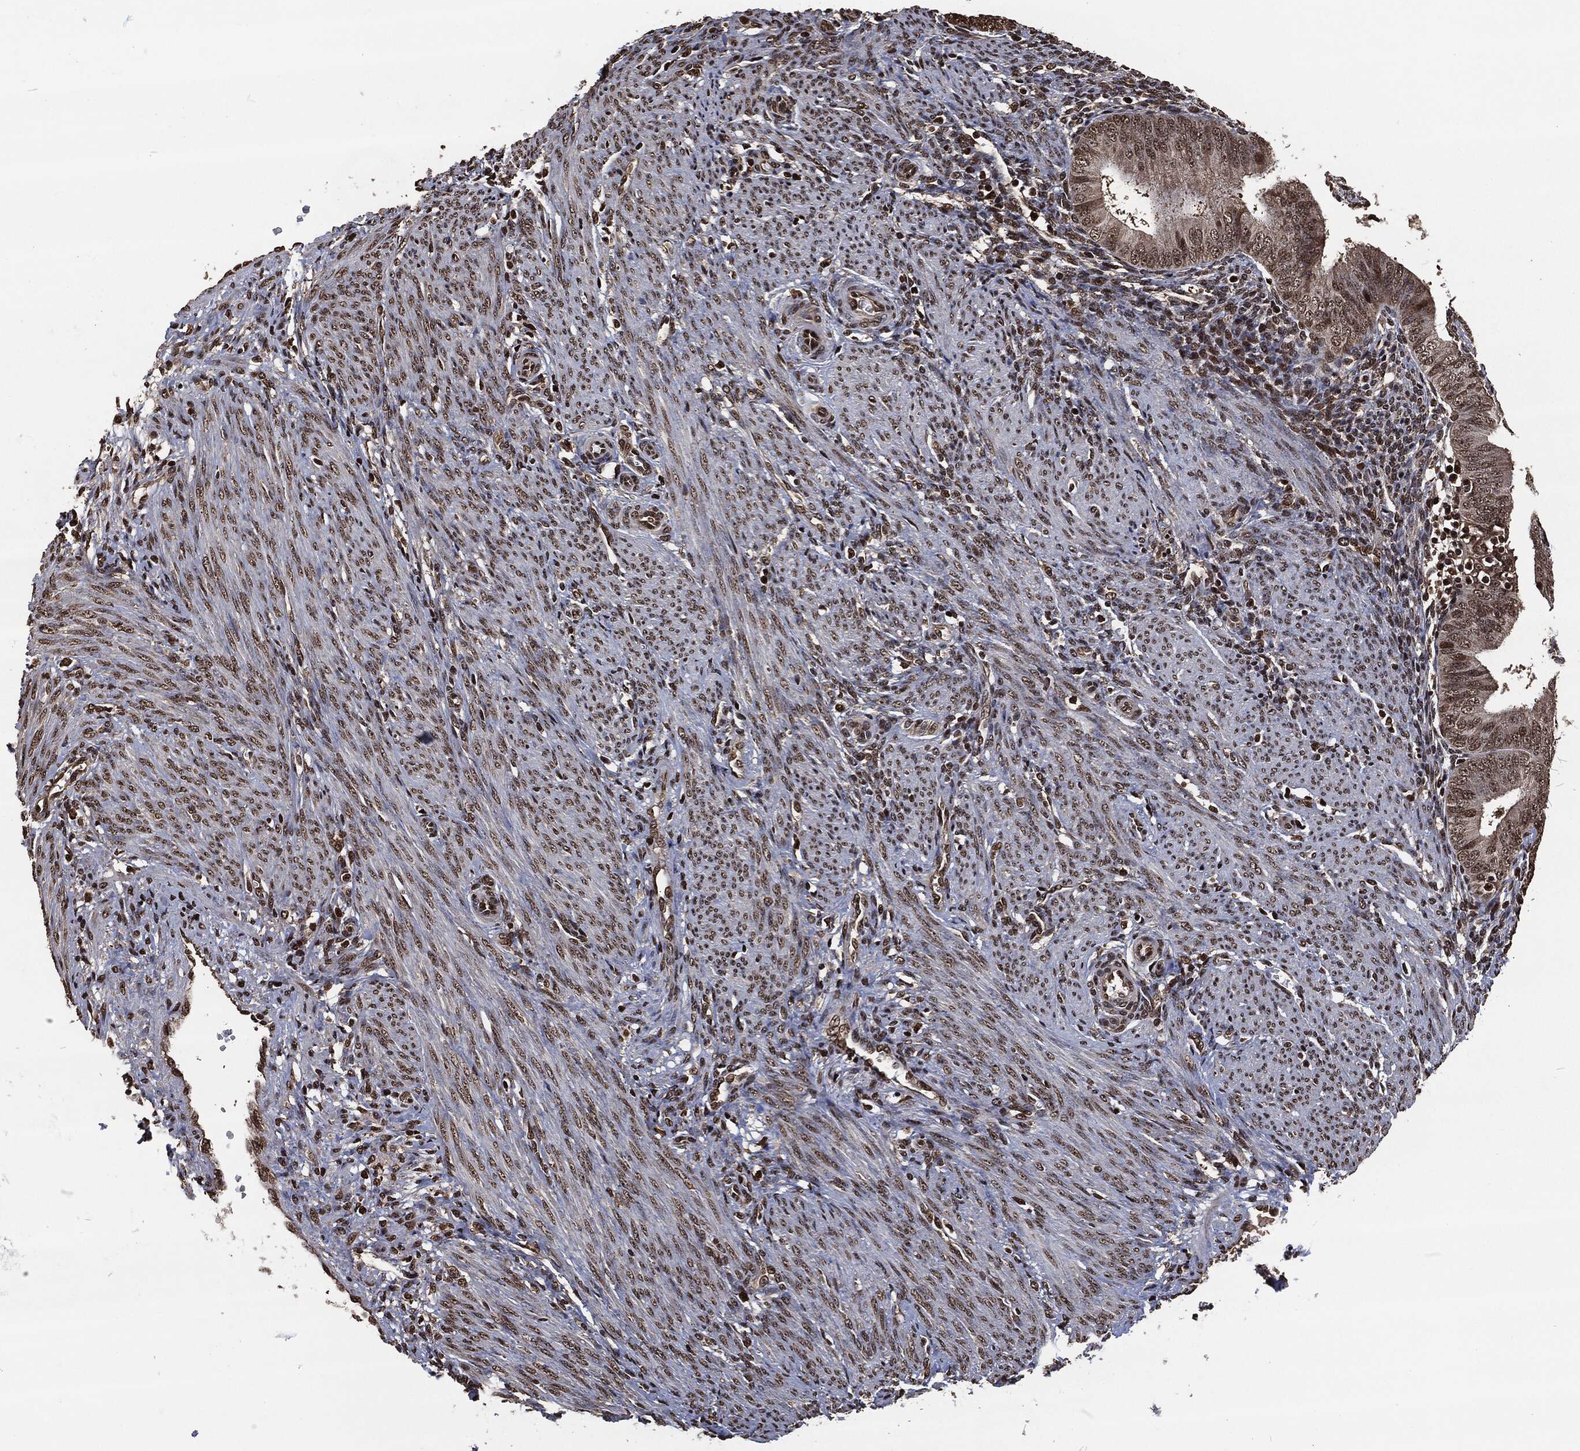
{"staining": {"intensity": "strong", "quantity": "<25%", "location": "nuclear"}, "tissue": "endometrium", "cell_type": "Cells in endometrial stroma", "image_type": "normal", "snomed": [{"axis": "morphology", "description": "Normal tissue, NOS"}, {"axis": "topography", "description": "Endometrium"}], "caption": "This histopathology image exhibits benign endometrium stained with IHC to label a protein in brown. The nuclear of cells in endometrial stroma show strong positivity for the protein. Nuclei are counter-stained blue.", "gene": "SNAI1", "patient": {"sex": "female", "age": 39}}